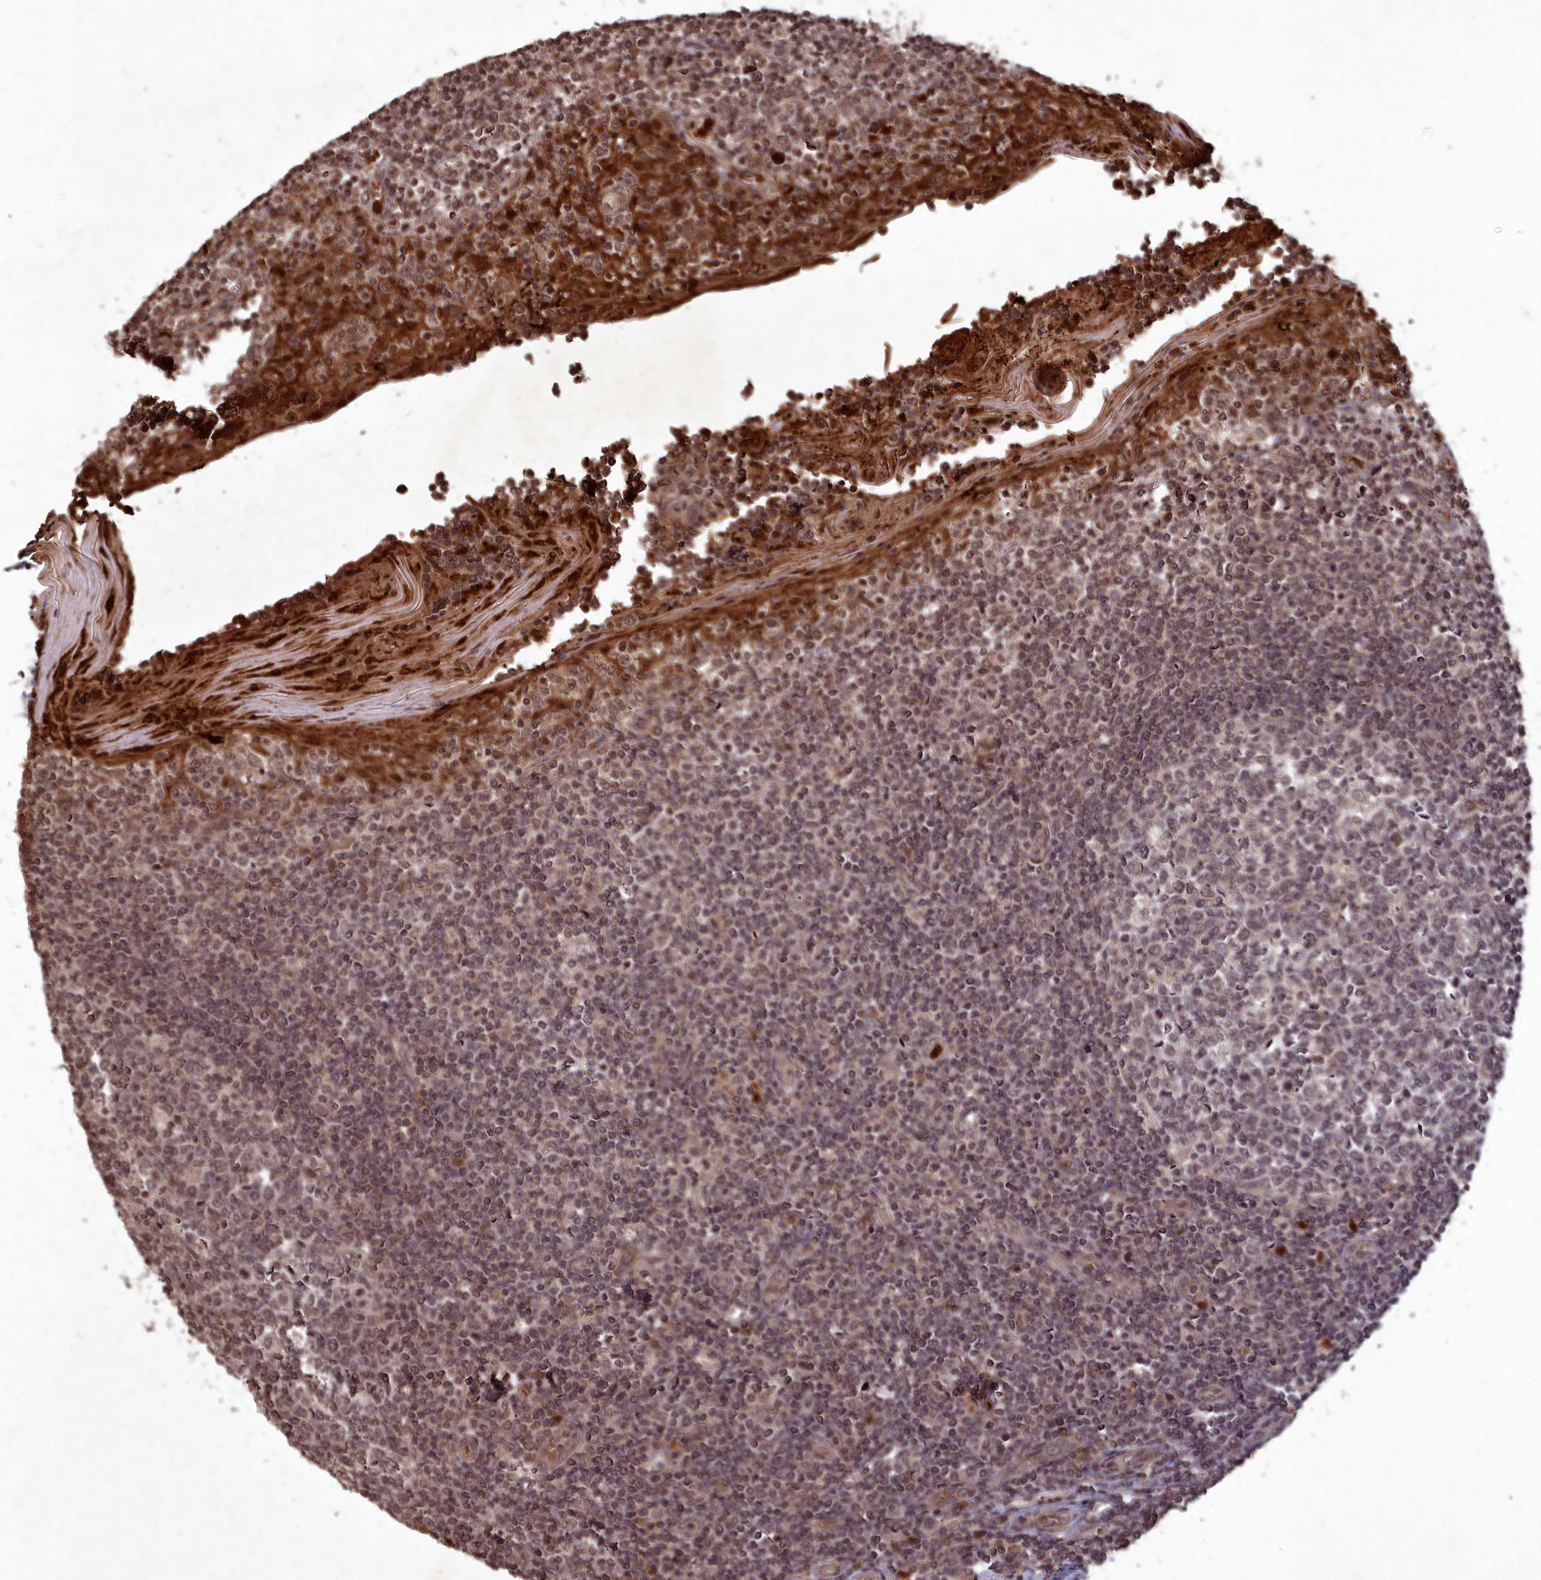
{"staining": {"intensity": "moderate", "quantity": "25%-75%", "location": "nuclear"}, "tissue": "tonsil", "cell_type": "Germinal center cells", "image_type": "normal", "snomed": [{"axis": "morphology", "description": "Normal tissue, NOS"}, {"axis": "topography", "description": "Tonsil"}], "caption": "Germinal center cells exhibit medium levels of moderate nuclear positivity in about 25%-75% of cells in normal tonsil.", "gene": "SRMS", "patient": {"sex": "female", "age": 19}}